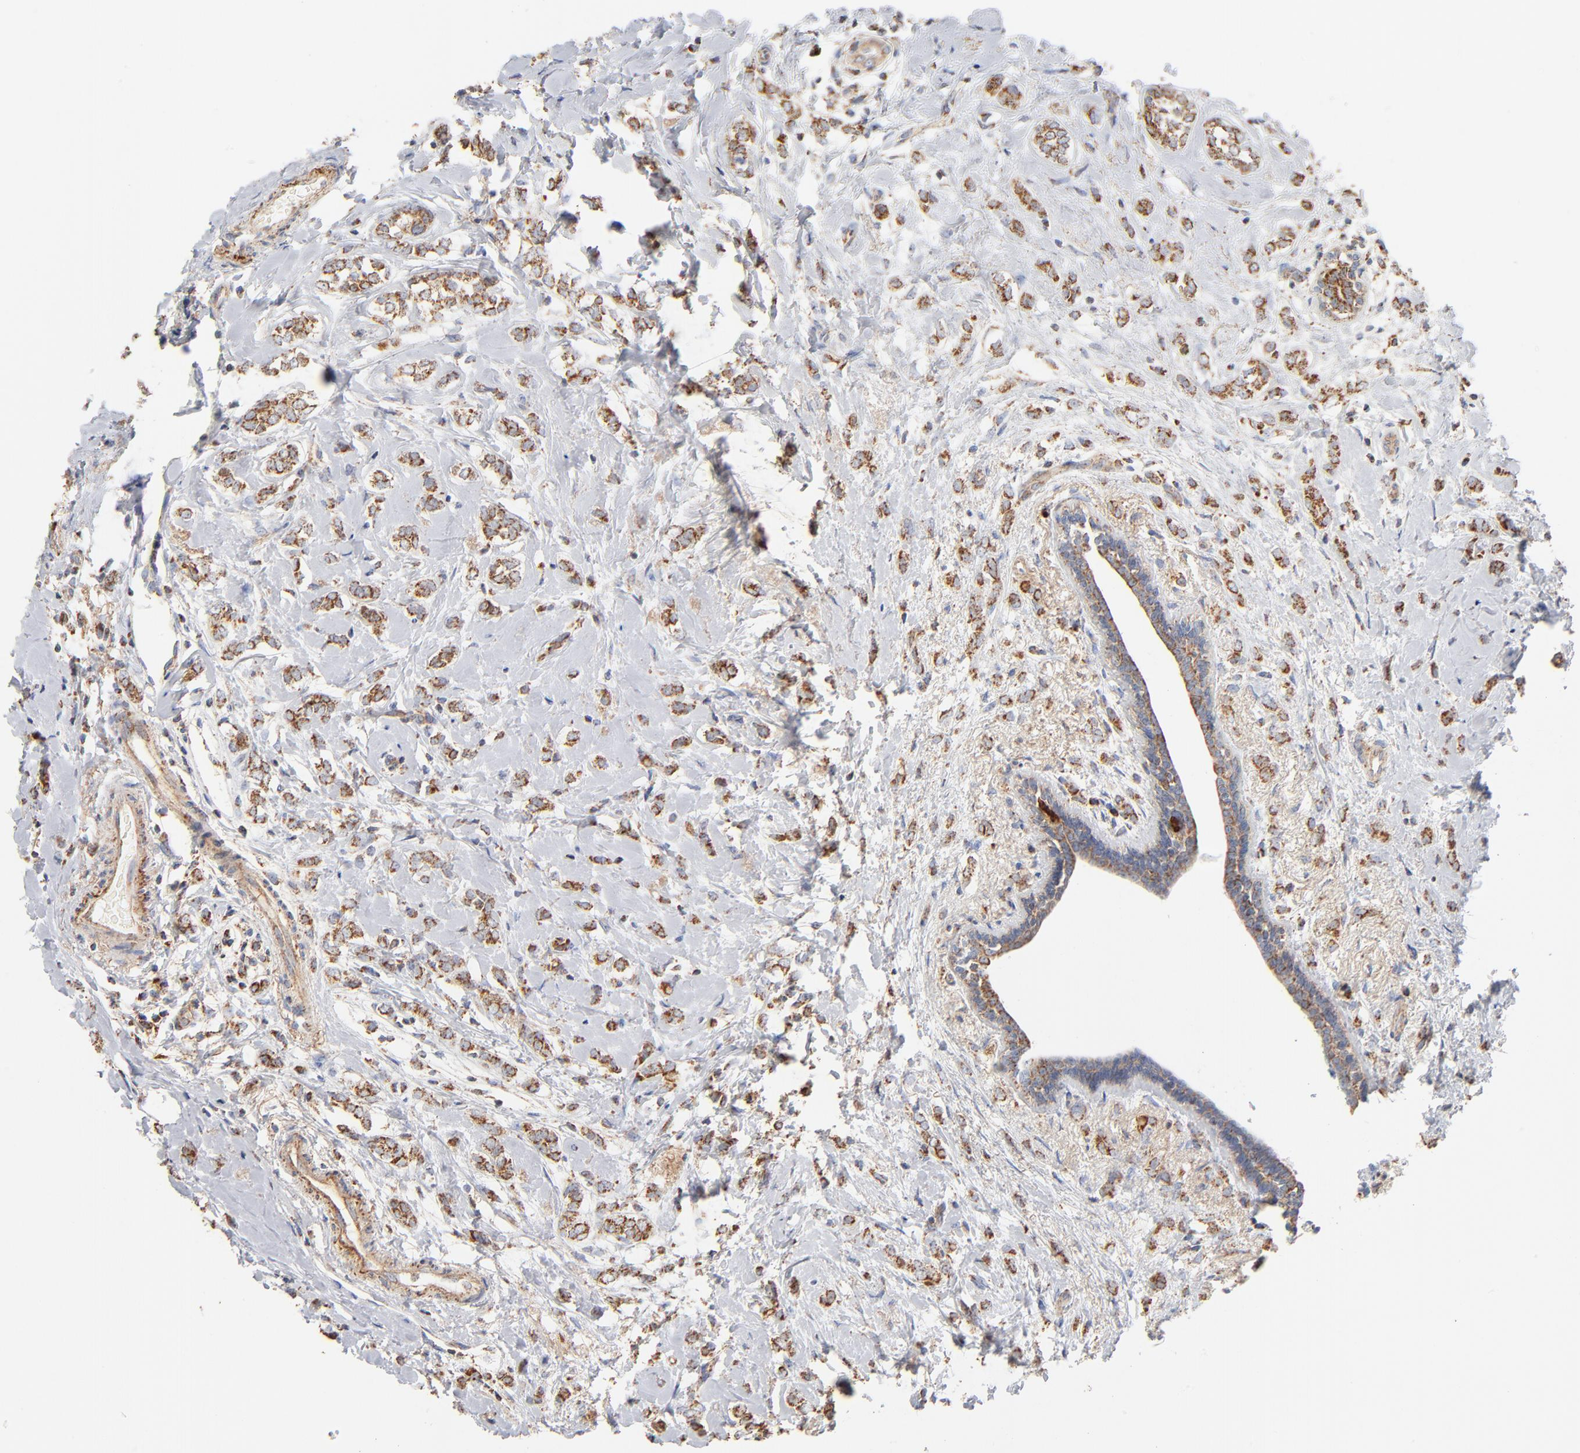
{"staining": {"intensity": "strong", "quantity": ">75%", "location": "cytoplasmic/membranous"}, "tissue": "breast cancer", "cell_type": "Tumor cells", "image_type": "cancer", "snomed": [{"axis": "morphology", "description": "Normal tissue, NOS"}, {"axis": "morphology", "description": "Lobular carcinoma"}, {"axis": "topography", "description": "Breast"}], "caption": "Immunohistochemical staining of human breast cancer exhibits strong cytoplasmic/membranous protein expression in about >75% of tumor cells. (DAB (3,3'-diaminobenzidine) IHC, brown staining for protein, blue staining for nuclei).", "gene": "UQCRC1", "patient": {"sex": "female", "age": 47}}